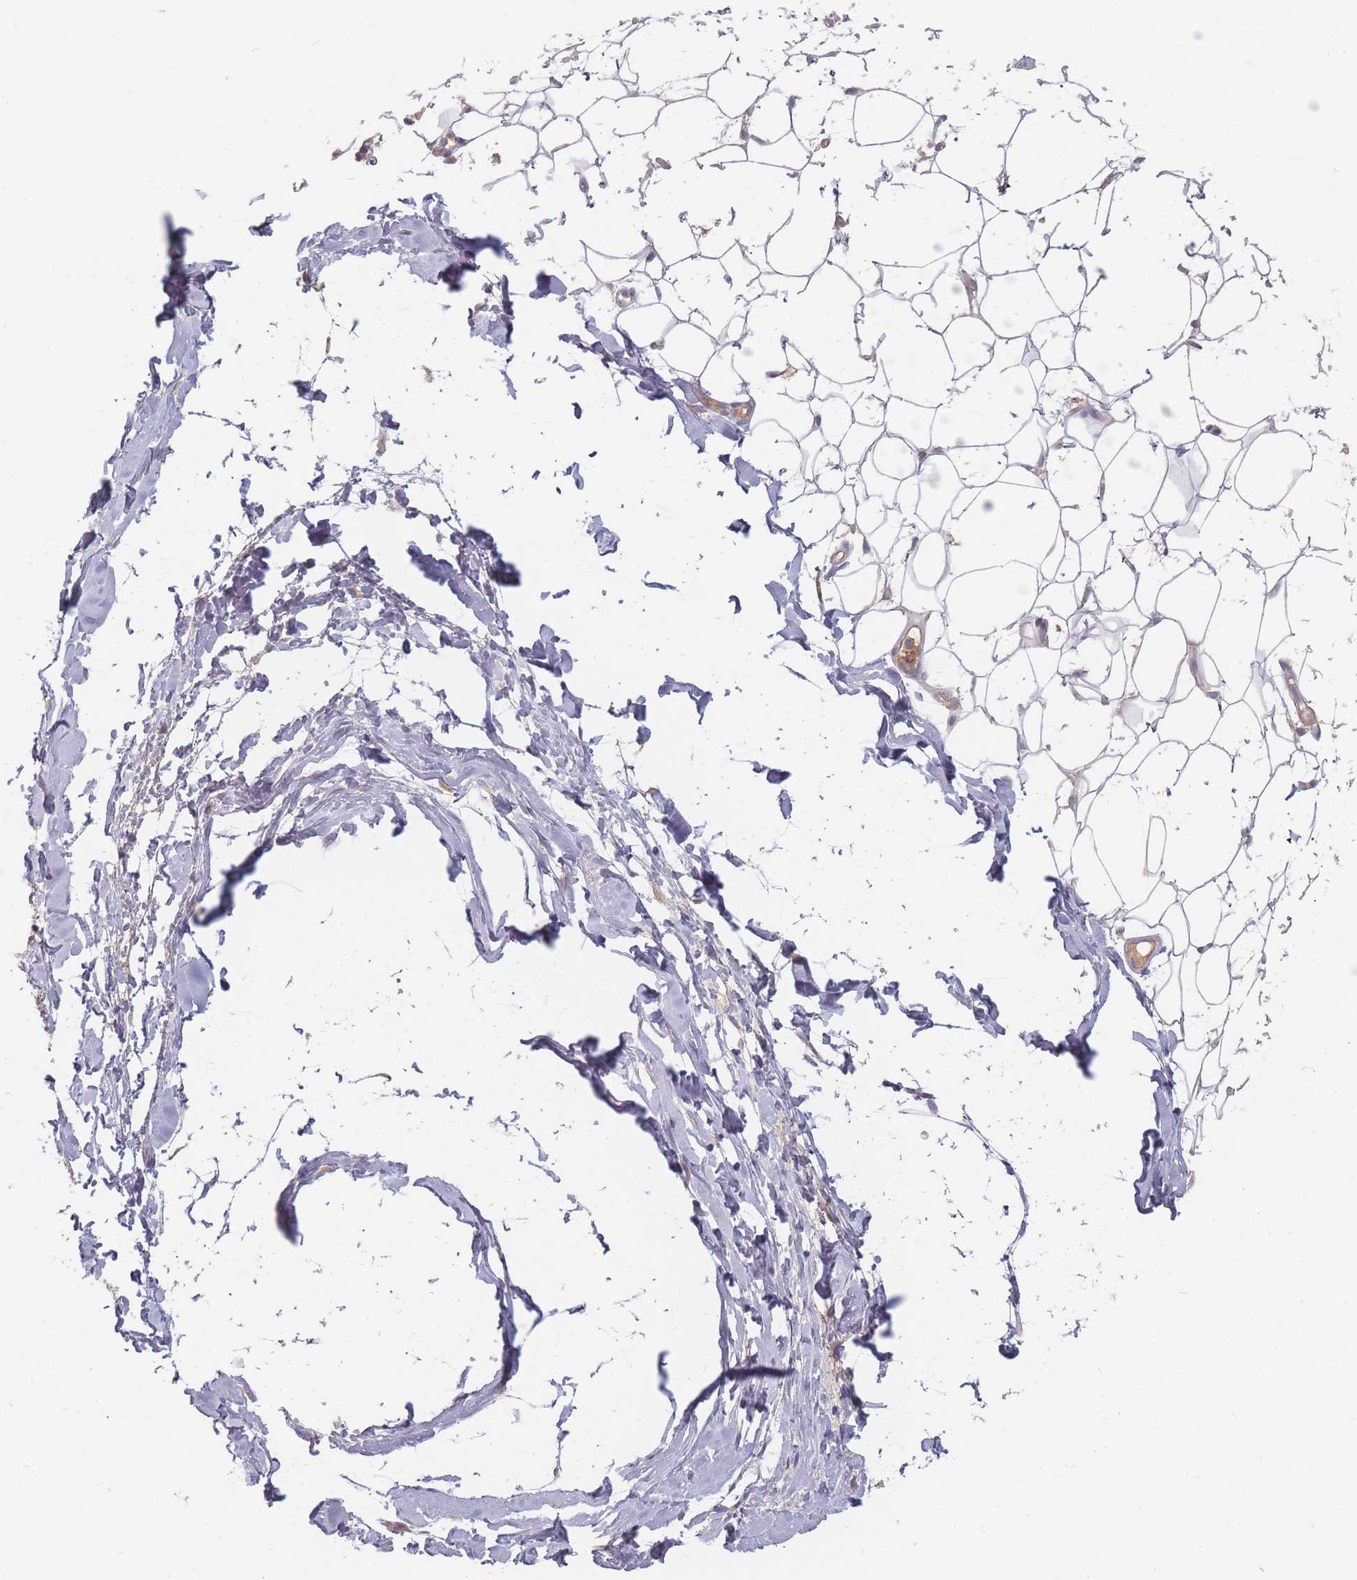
{"staining": {"intensity": "negative", "quantity": "none", "location": "none"}, "tissue": "adipose tissue", "cell_type": "Adipocytes", "image_type": "normal", "snomed": [{"axis": "morphology", "description": "Normal tissue, NOS"}, {"axis": "topography", "description": "Breast"}], "caption": "Micrograph shows no significant protein positivity in adipocytes of normal adipose tissue.", "gene": "SLC35F3", "patient": {"sex": "female", "age": 26}}